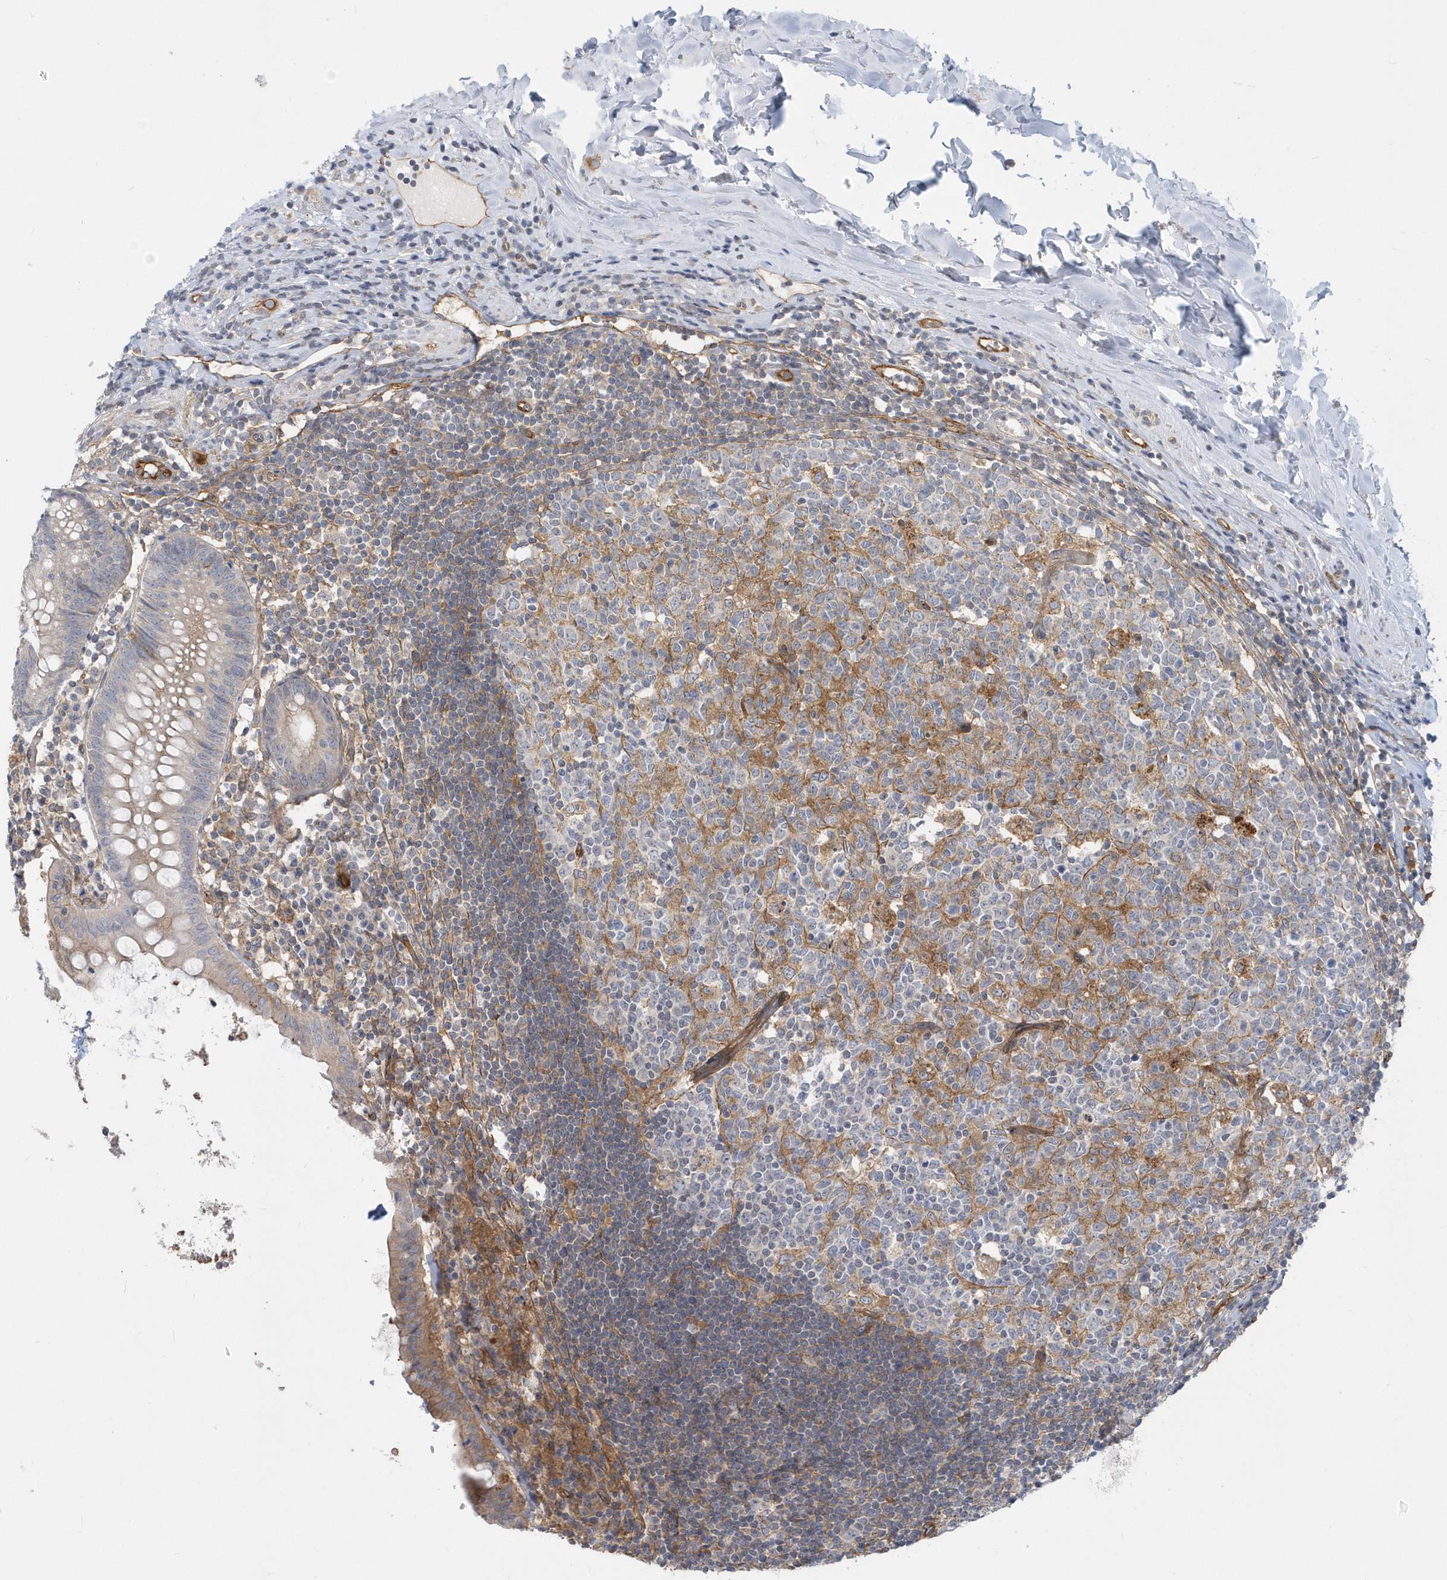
{"staining": {"intensity": "weak", "quantity": "<25%", "location": "cytoplasmic/membranous"}, "tissue": "appendix", "cell_type": "Glandular cells", "image_type": "normal", "snomed": [{"axis": "morphology", "description": "Normal tissue, NOS"}, {"axis": "topography", "description": "Appendix"}], "caption": "Human appendix stained for a protein using immunohistochemistry displays no positivity in glandular cells.", "gene": "RAI14", "patient": {"sex": "female", "age": 54}}